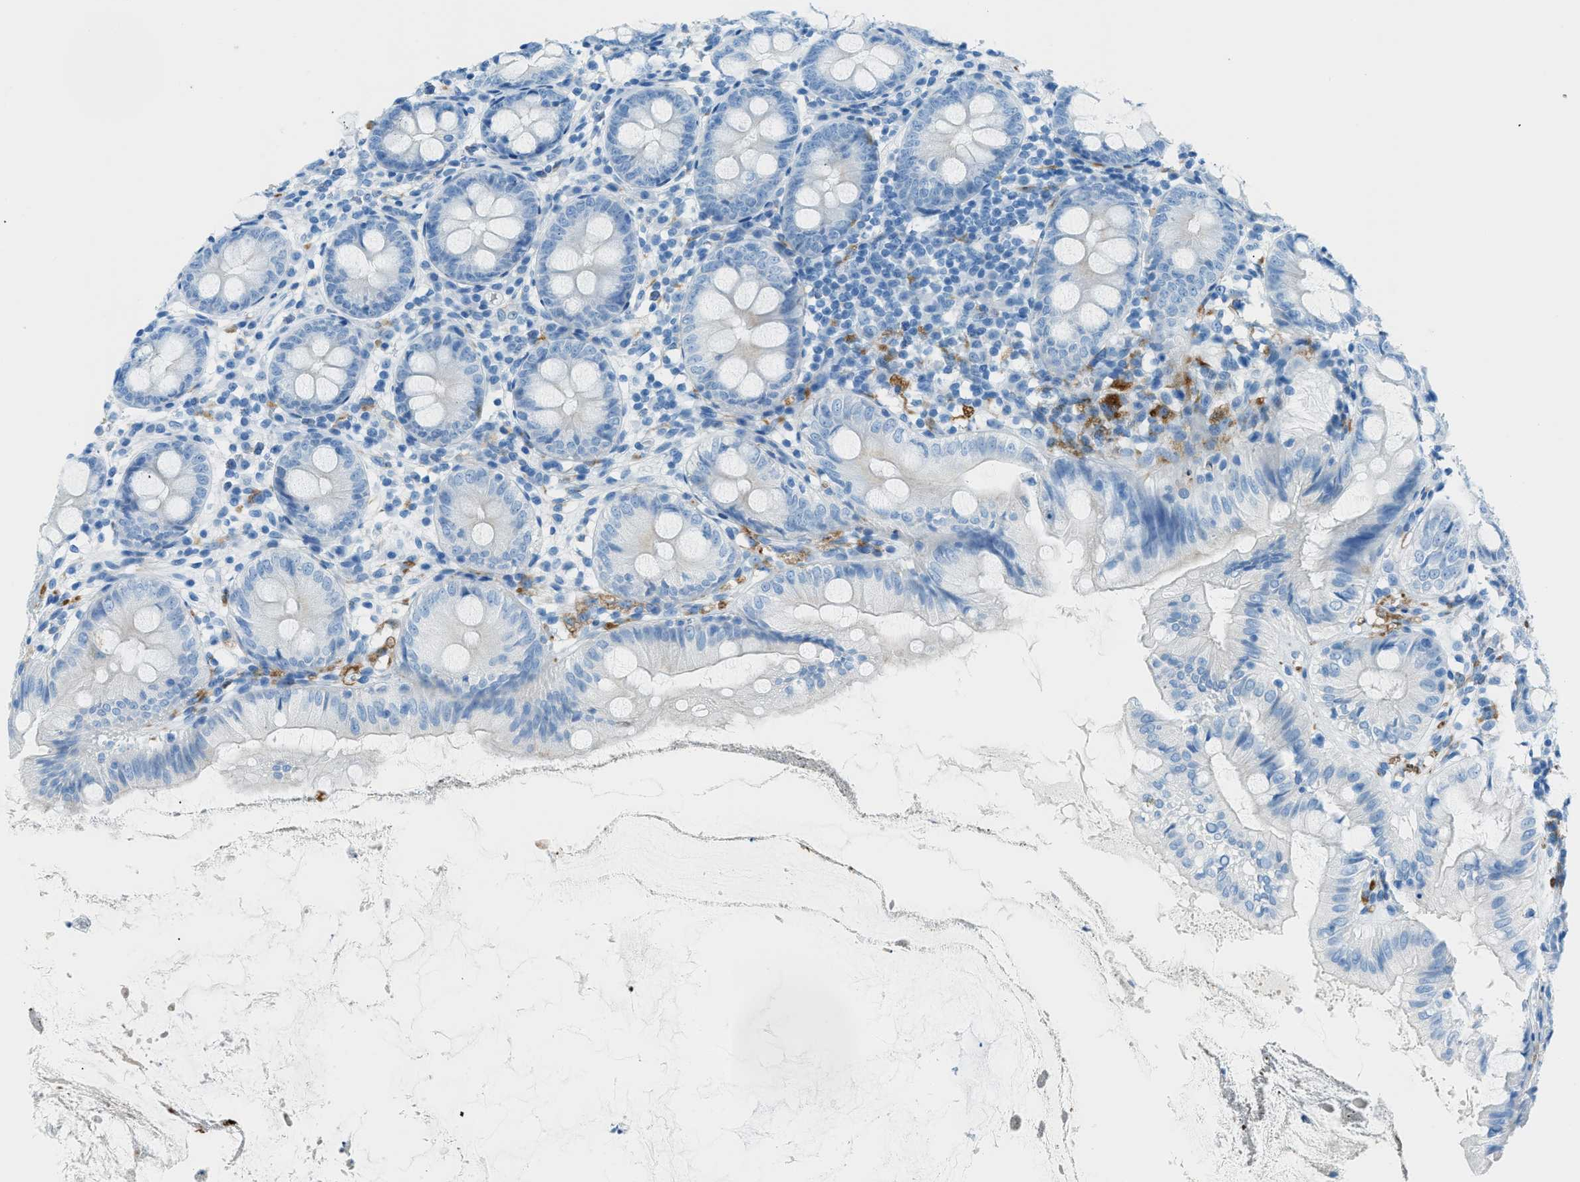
{"staining": {"intensity": "negative", "quantity": "none", "location": "none"}, "tissue": "appendix", "cell_type": "Glandular cells", "image_type": "normal", "snomed": [{"axis": "morphology", "description": "Normal tissue, NOS"}, {"axis": "topography", "description": "Appendix"}], "caption": "Immunohistochemistry of benign appendix reveals no staining in glandular cells.", "gene": "C21orf62", "patient": {"sex": "female", "age": 77}}